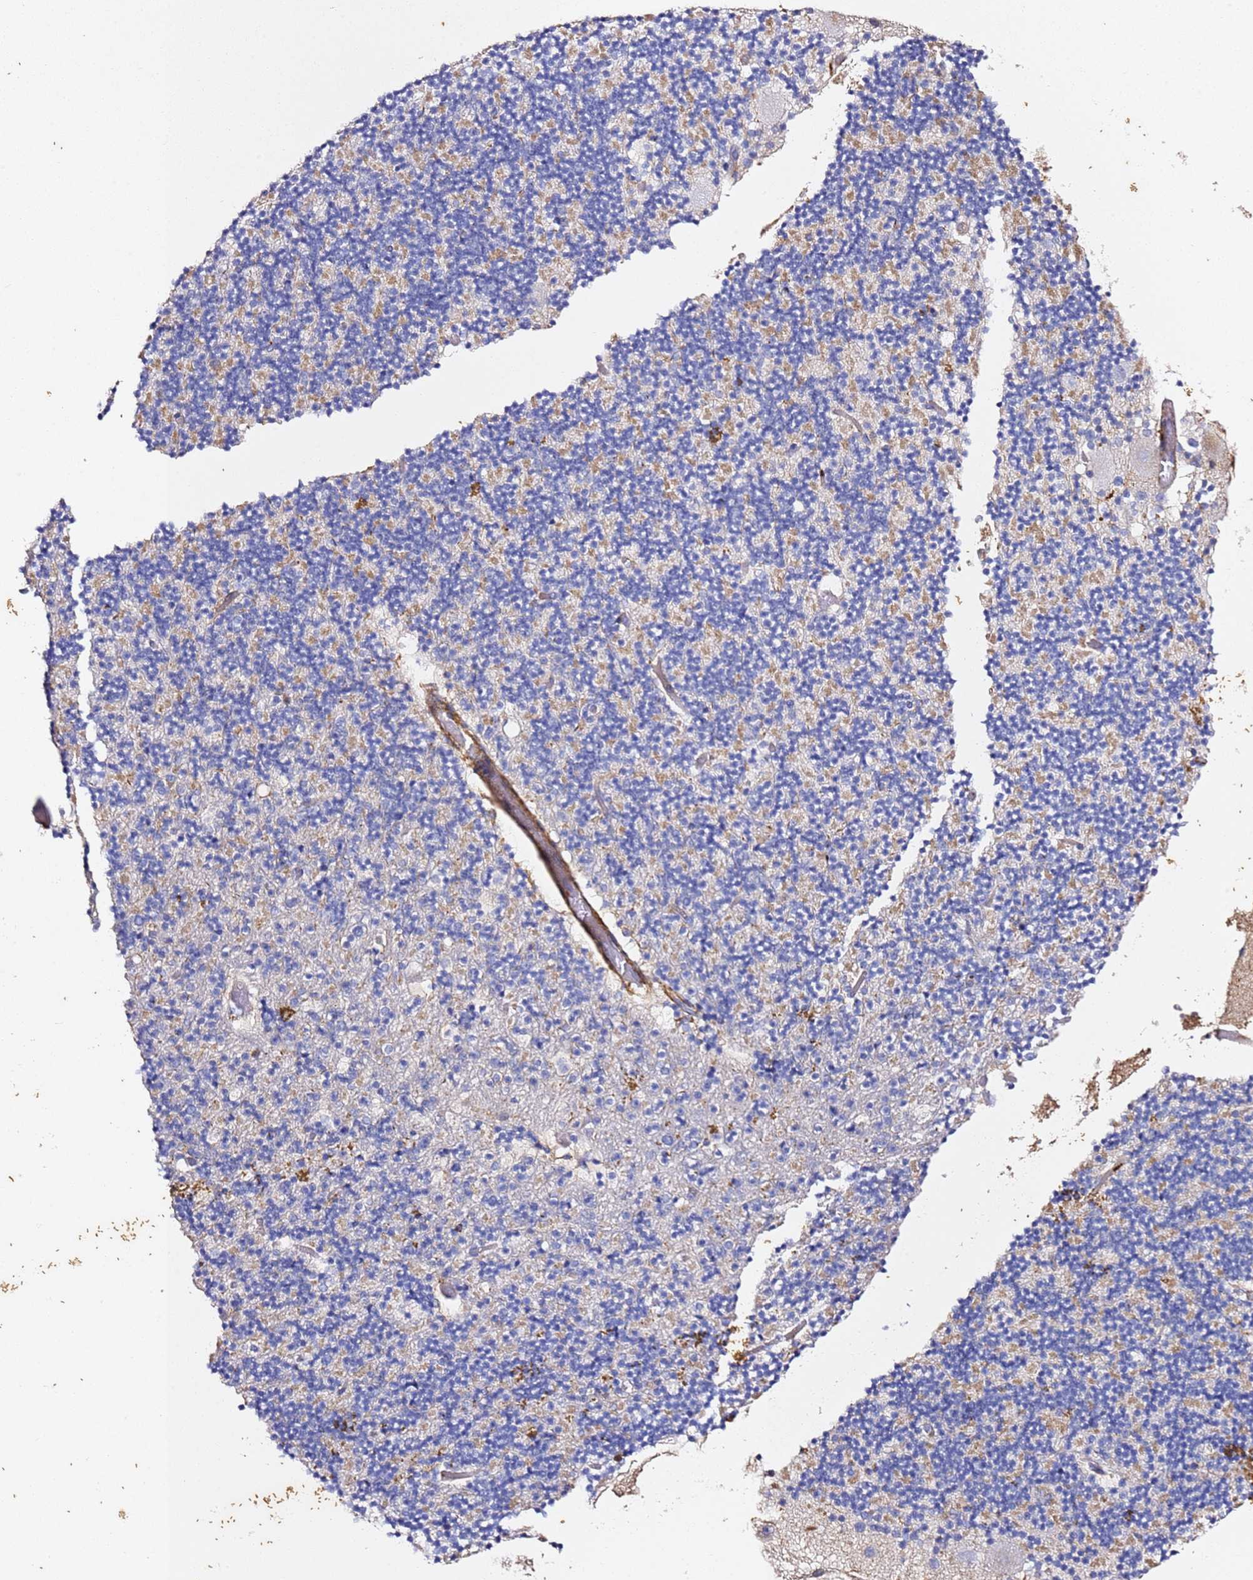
{"staining": {"intensity": "negative", "quantity": "none", "location": "none"}, "tissue": "cerebellum", "cell_type": "Cells in granular layer", "image_type": "normal", "snomed": [{"axis": "morphology", "description": "Normal tissue, NOS"}, {"axis": "topography", "description": "Cerebellum"}], "caption": "The immunohistochemistry (IHC) histopathology image has no significant staining in cells in granular layer of cerebellum.", "gene": "ZNF671", "patient": {"sex": "male", "age": 57}}